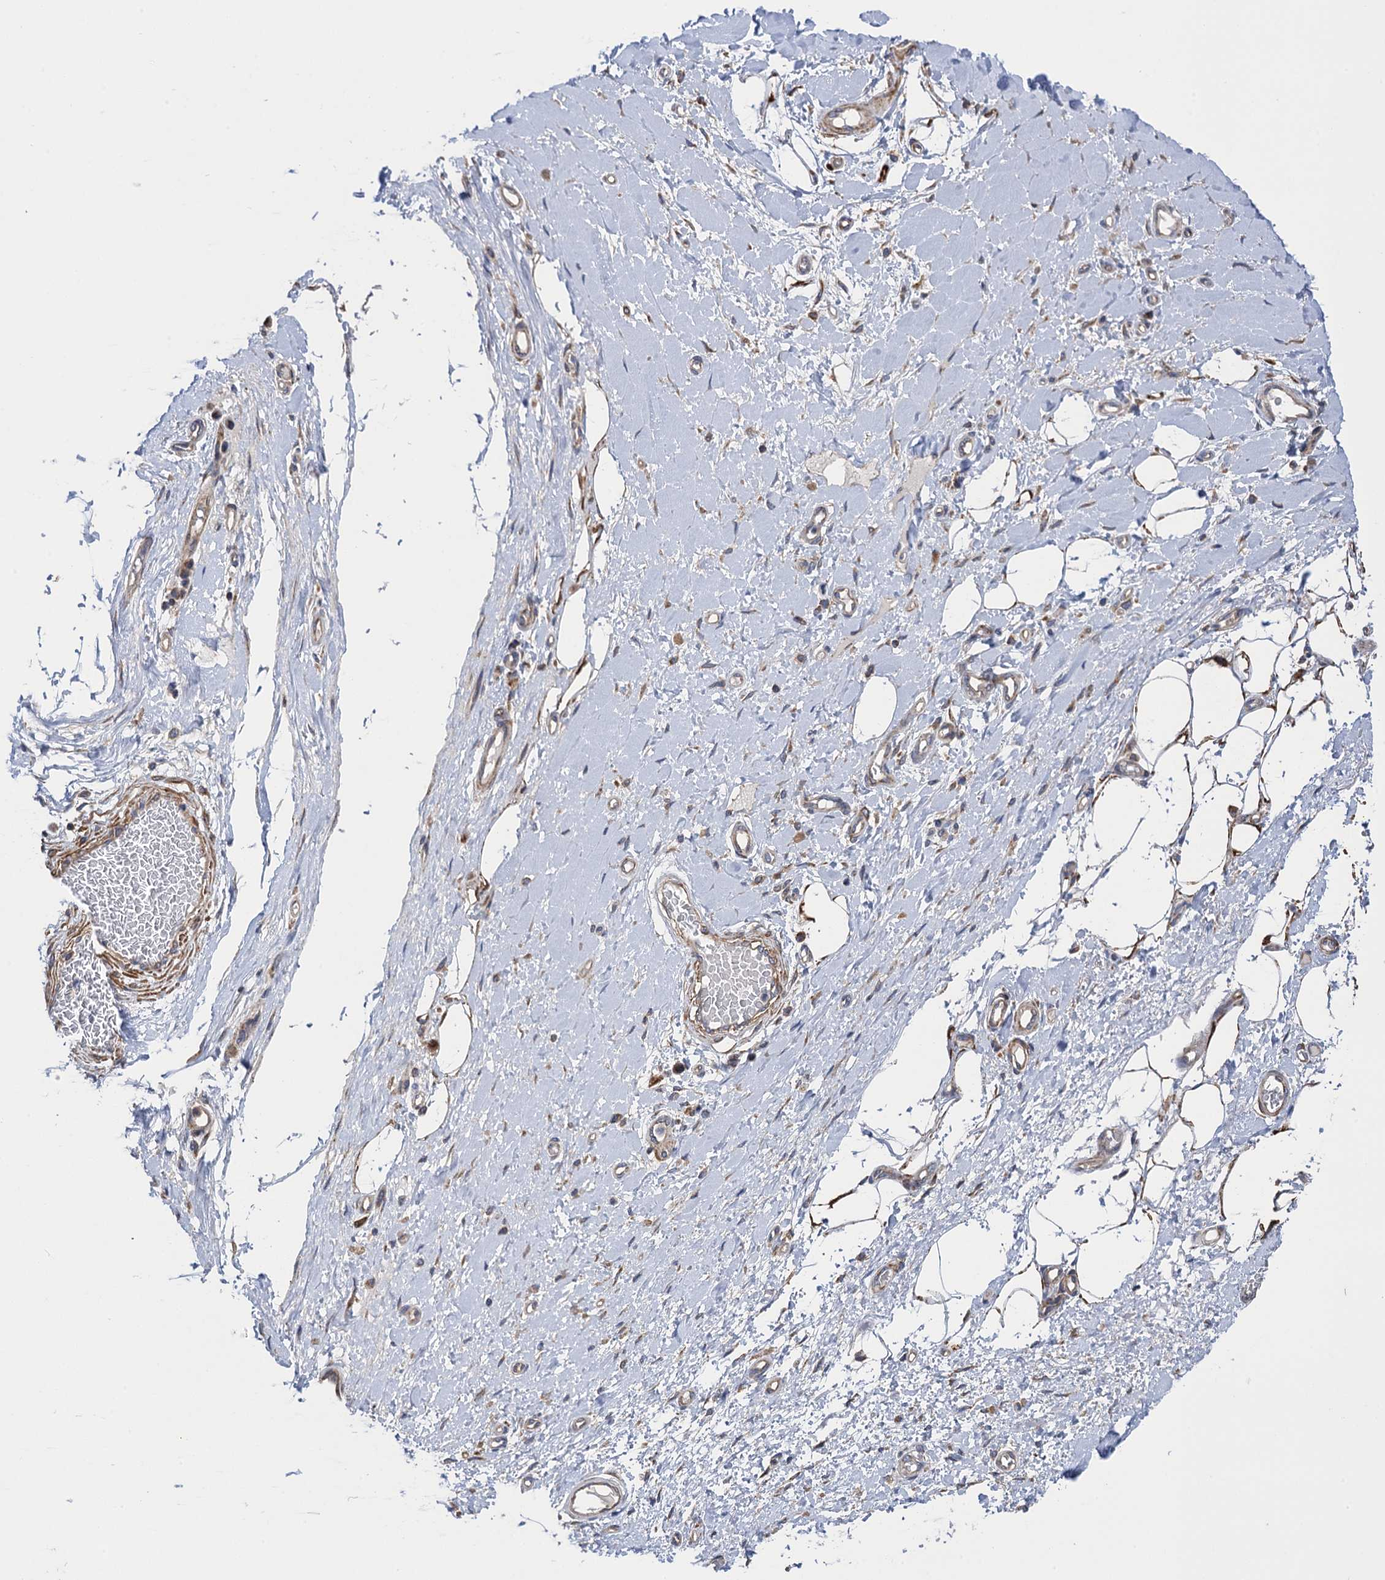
{"staining": {"intensity": "weak", "quantity": "25%-75%", "location": "cytoplasmic/membranous"}, "tissue": "adipose tissue", "cell_type": "Adipocytes", "image_type": "normal", "snomed": [{"axis": "morphology", "description": "Normal tissue, NOS"}, {"axis": "morphology", "description": "Adenocarcinoma, NOS"}, {"axis": "topography", "description": "Esophagus"}, {"axis": "topography", "description": "Stomach, upper"}, {"axis": "topography", "description": "Peripheral nerve tissue"}], "caption": "IHC histopathology image of normal adipose tissue stained for a protein (brown), which demonstrates low levels of weak cytoplasmic/membranous expression in approximately 25%-75% of adipocytes.", "gene": "WDR88", "patient": {"sex": "male", "age": 62}}